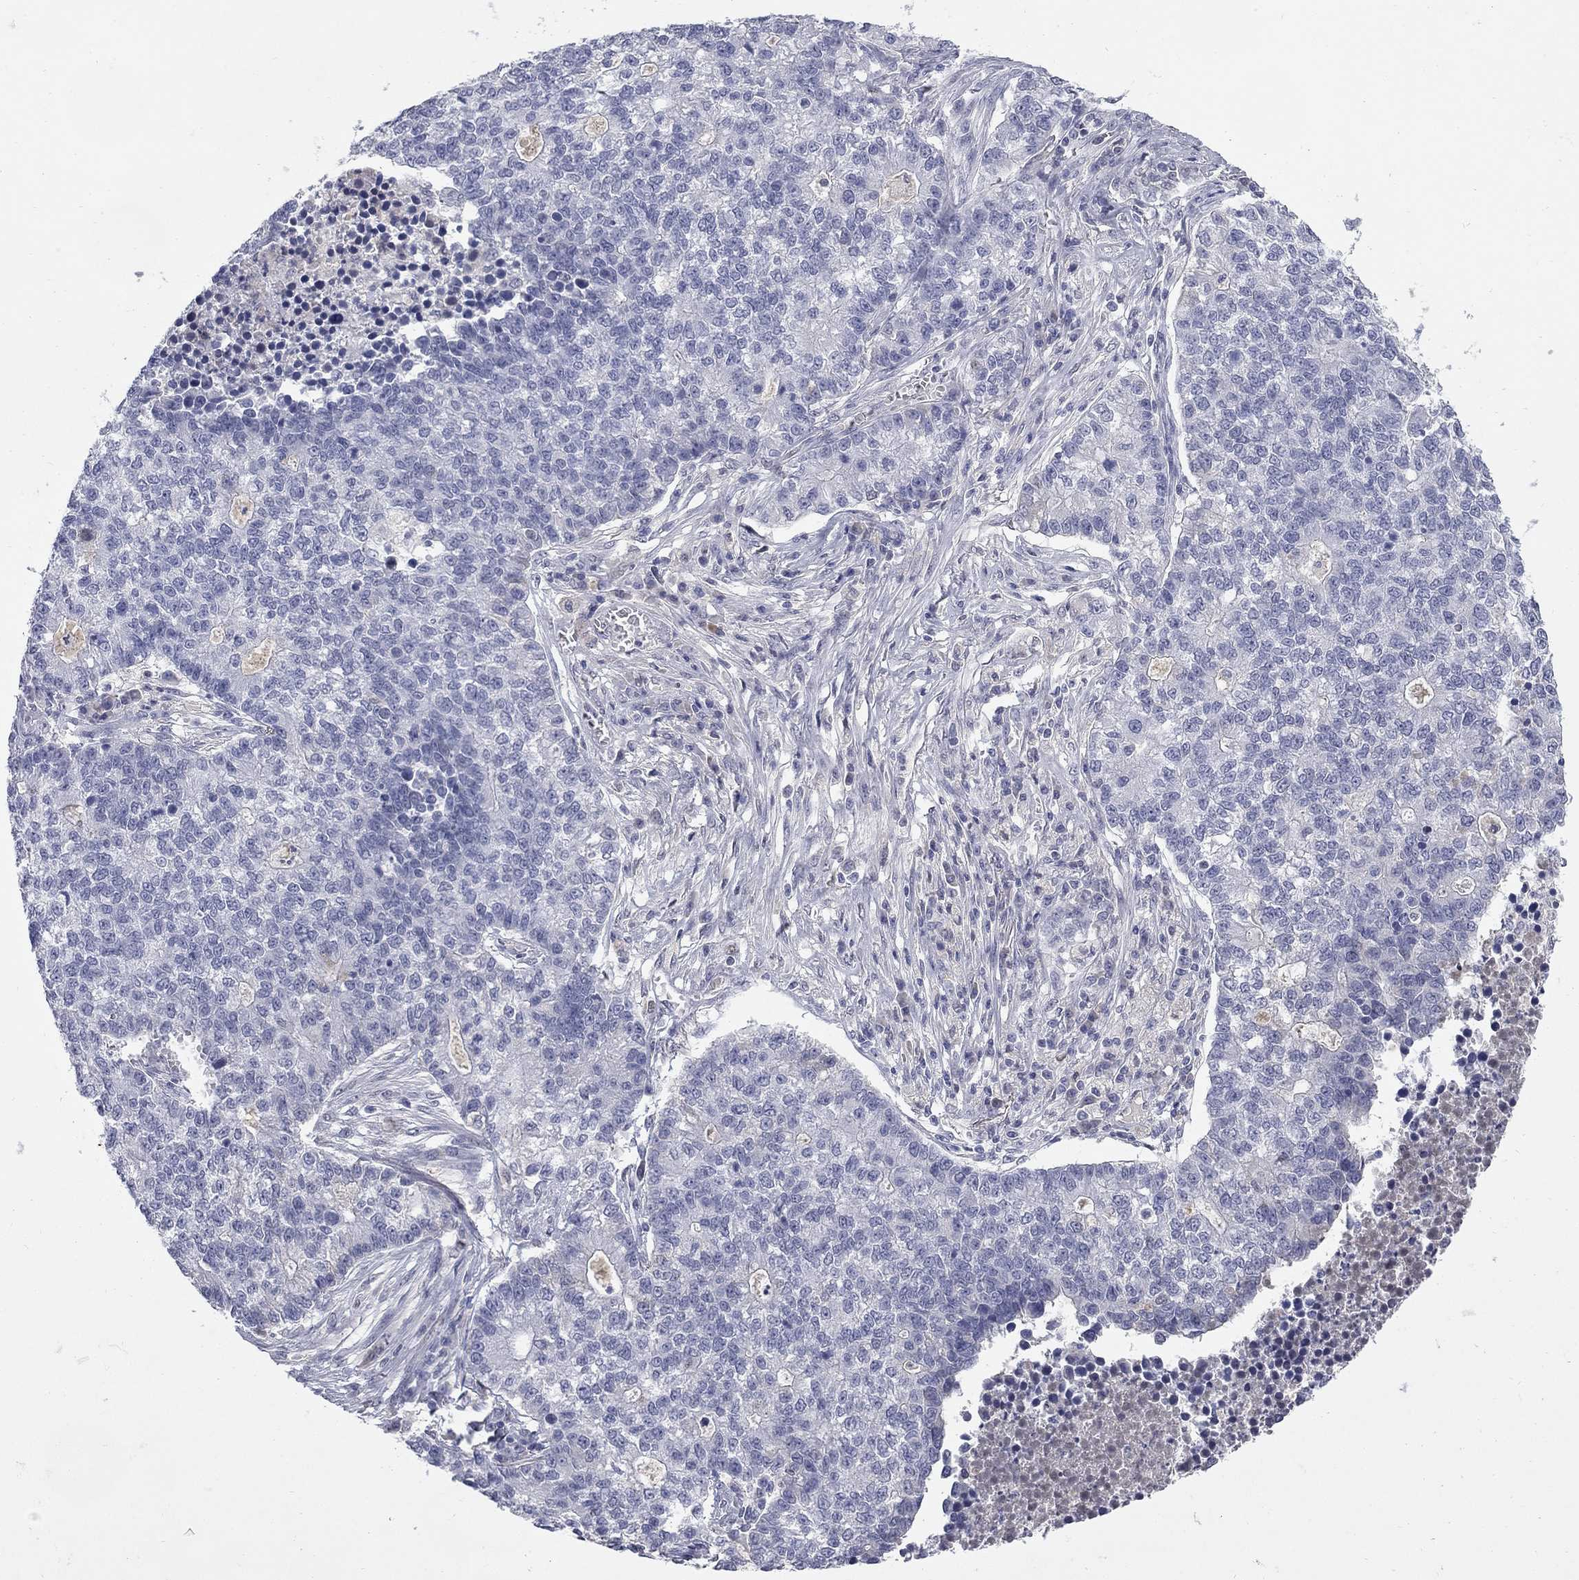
{"staining": {"intensity": "negative", "quantity": "none", "location": "none"}, "tissue": "lung cancer", "cell_type": "Tumor cells", "image_type": "cancer", "snomed": [{"axis": "morphology", "description": "Adenocarcinoma, NOS"}, {"axis": "topography", "description": "Lung"}], "caption": "Immunohistochemistry micrograph of human adenocarcinoma (lung) stained for a protein (brown), which displays no positivity in tumor cells. (Stains: DAB immunohistochemistry with hematoxylin counter stain, Microscopy: brightfield microscopy at high magnification).", "gene": "SLC51A", "patient": {"sex": "male", "age": 57}}